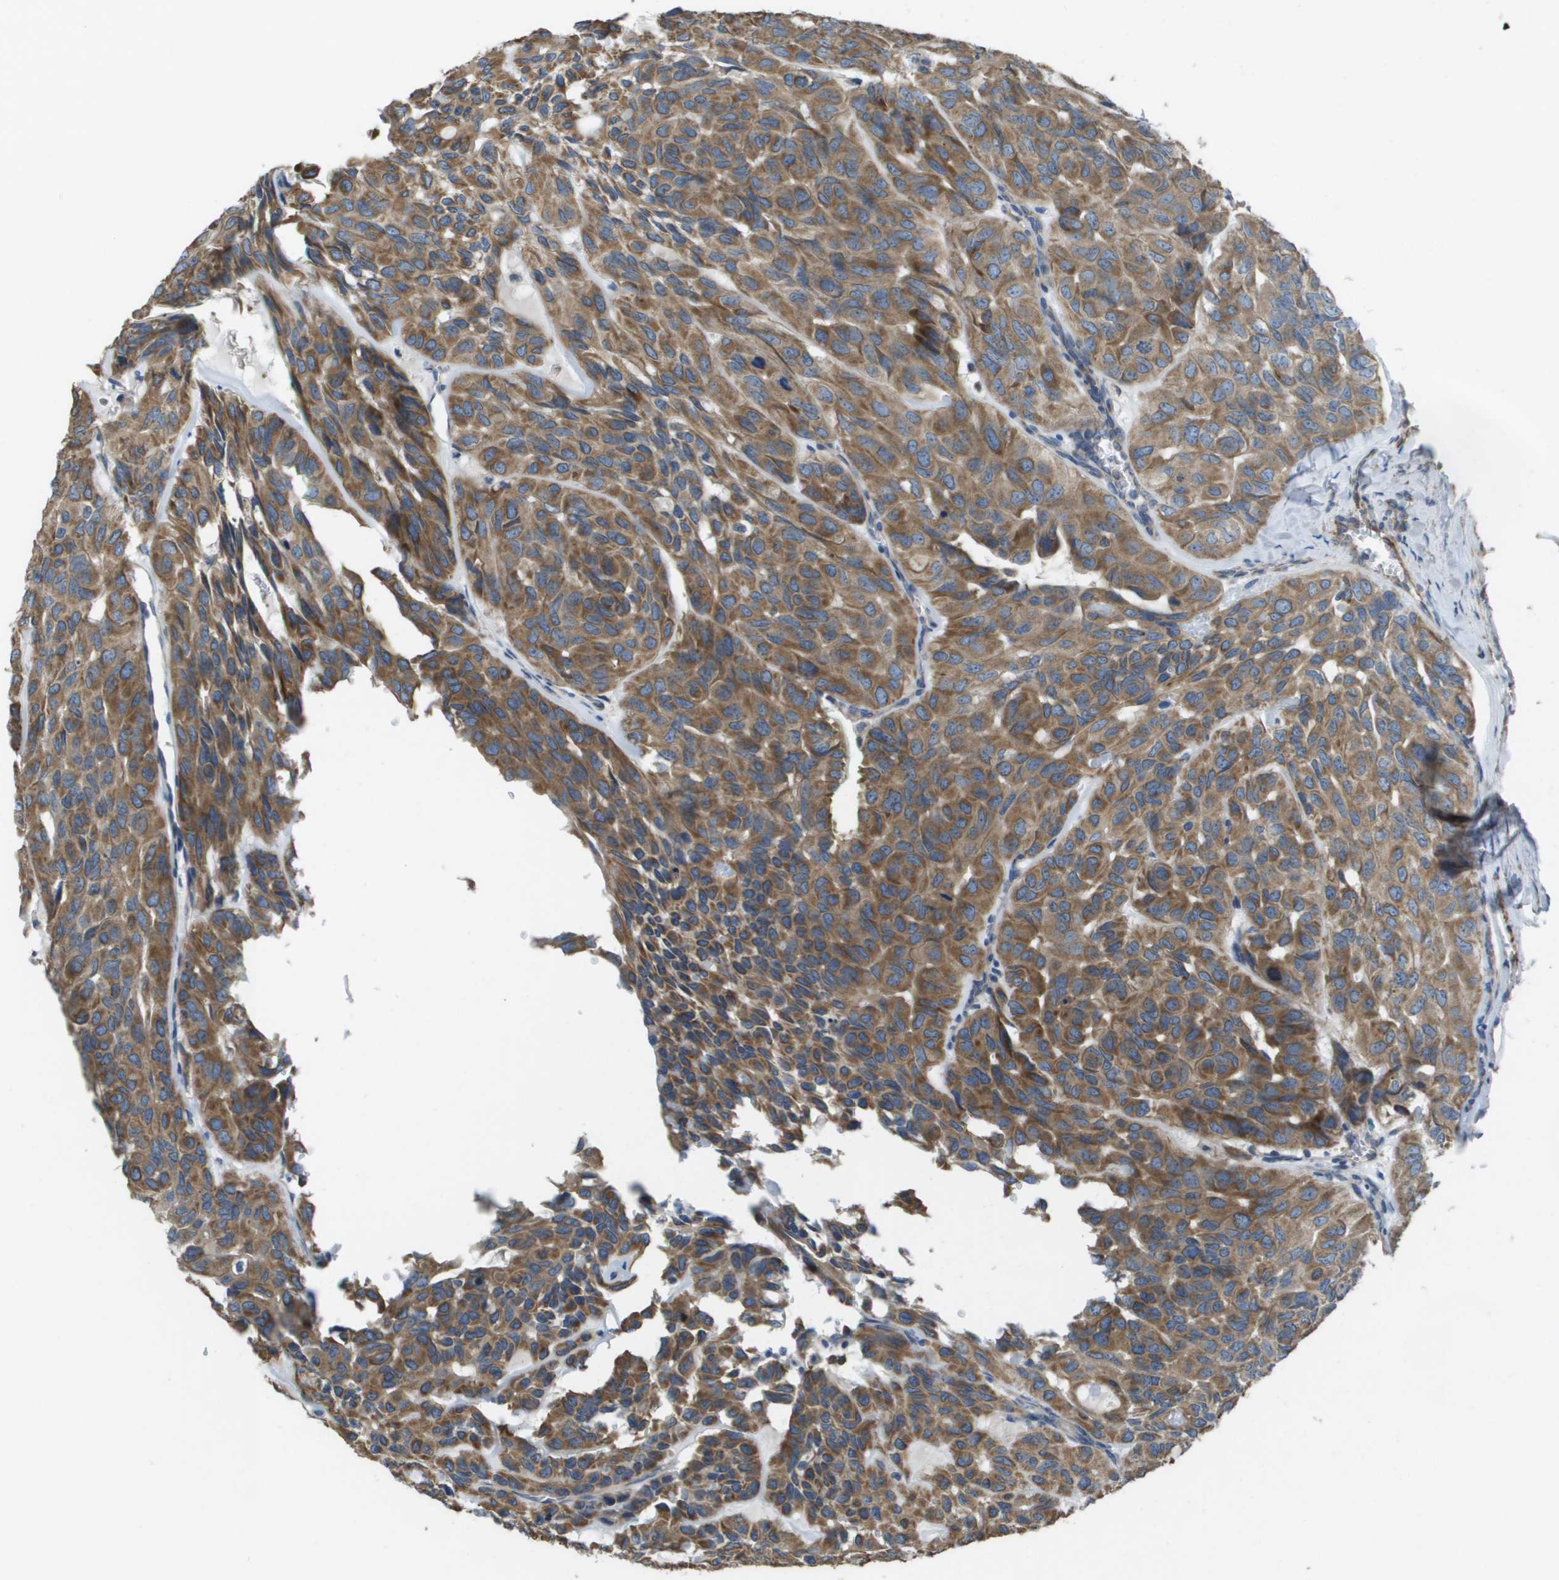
{"staining": {"intensity": "moderate", "quantity": ">75%", "location": "cytoplasmic/membranous"}, "tissue": "head and neck cancer", "cell_type": "Tumor cells", "image_type": "cancer", "snomed": [{"axis": "morphology", "description": "Adenocarcinoma, NOS"}, {"axis": "topography", "description": "Salivary gland, NOS"}, {"axis": "topography", "description": "Head-Neck"}], "caption": "Human head and neck cancer (adenocarcinoma) stained with a brown dye exhibits moderate cytoplasmic/membranous positive positivity in about >75% of tumor cells.", "gene": "CLCN2", "patient": {"sex": "female", "age": 76}}